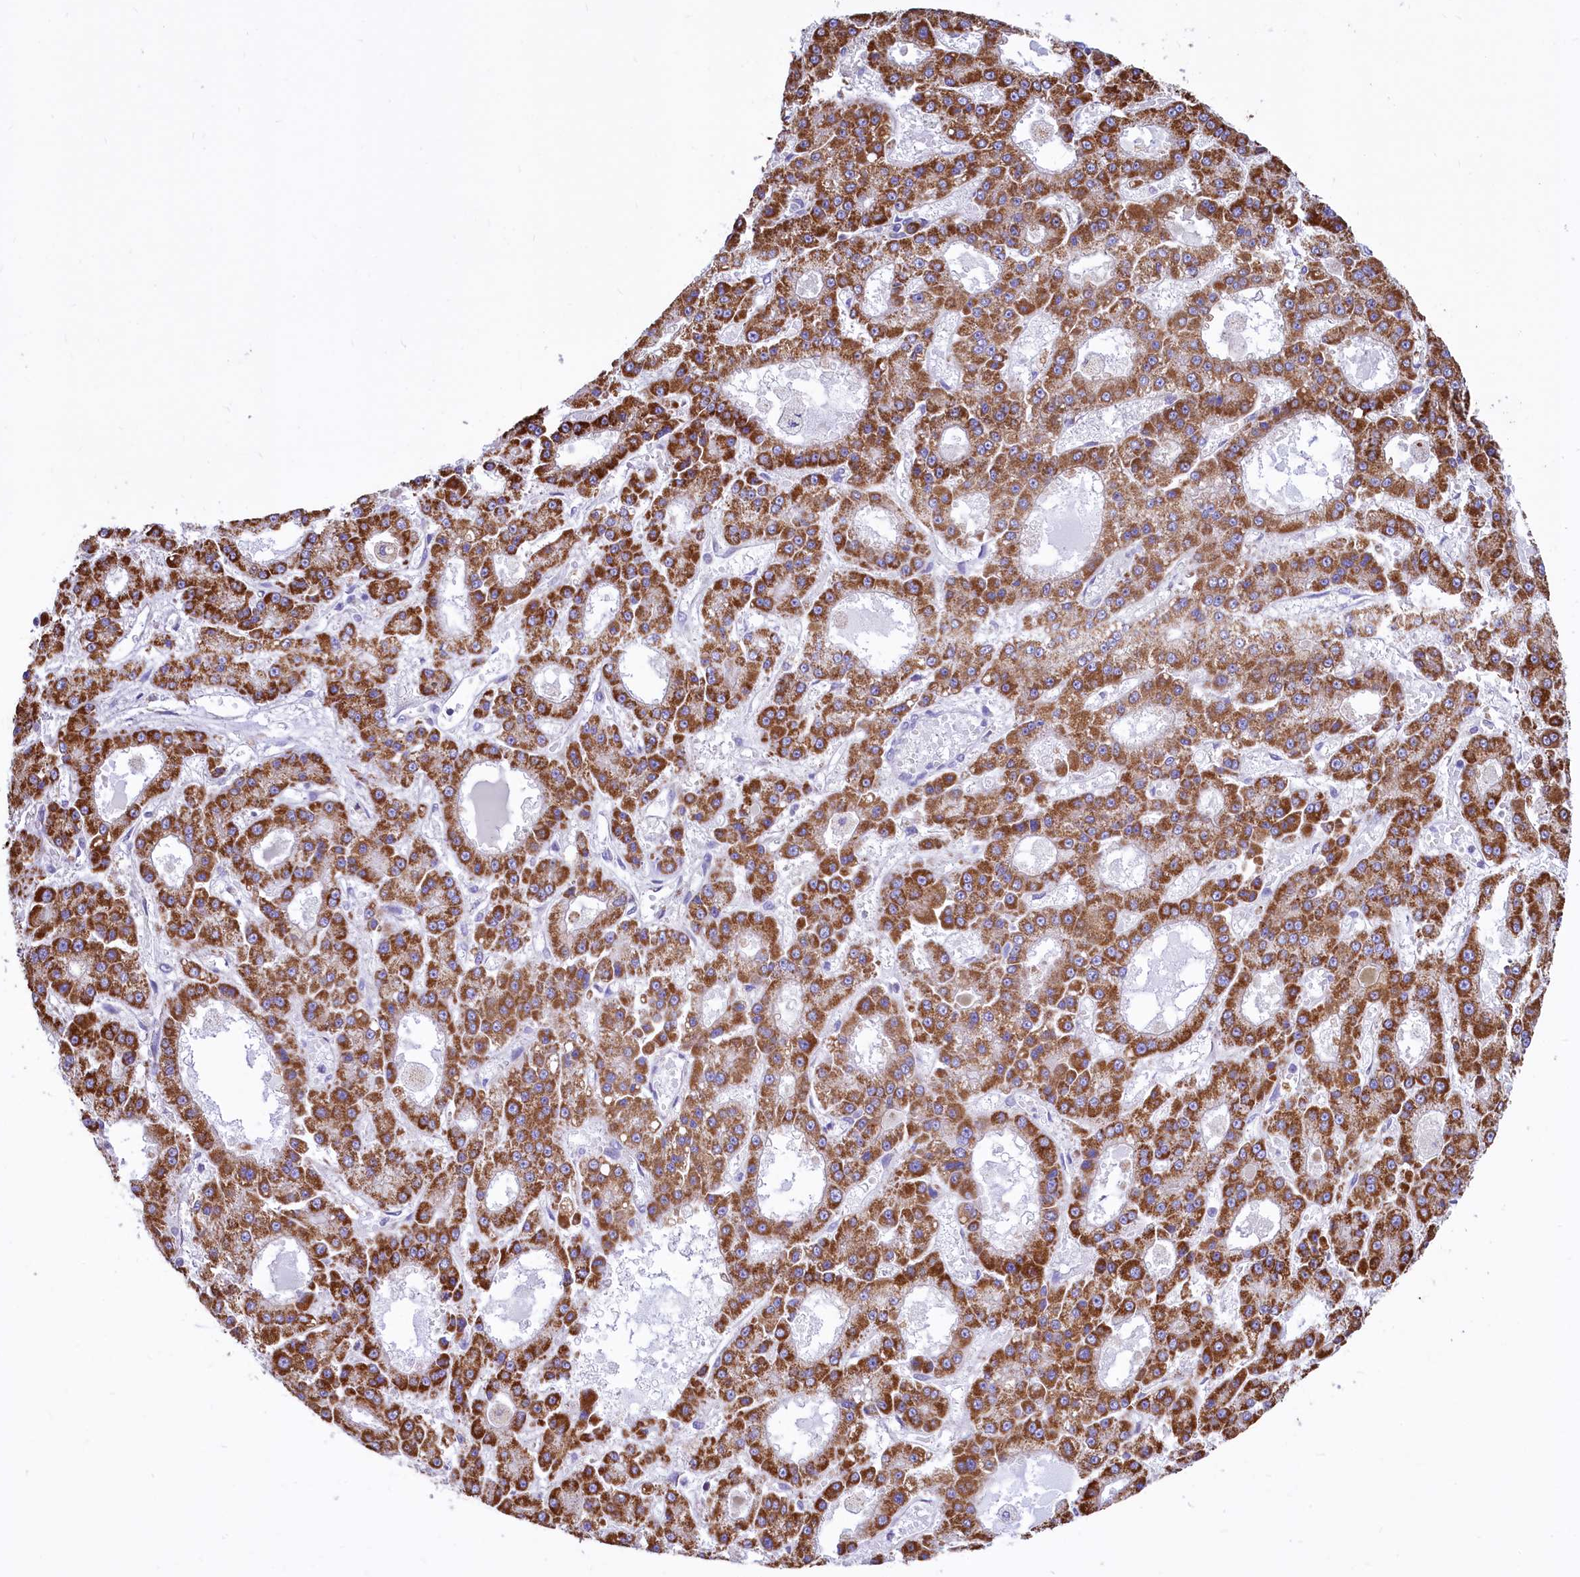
{"staining": {"intensity": "strong", "quantity": ">75%", "location": "cytoplasmic/membranous"}, "tissue": "liver cancer", "cell_type": "Tumor cells", "image_type": "cancer", "snomed": [{"axis": "morphology", "description": "Carcinoma, Hepatocellular, NOS"}, {"axis": "topography", "description": "Liver"}], "caption": "Immunohistochemistry (IHC) staining of liver cancer (hepatocellular carcinoma), which reveals high levels of strong cytoplasmic/membranous staining in about >75% of tumor cells indicating strong cytoplasmic/membranous protein staining. The staining was performed using DAB (brown) for protein detection and nuclei were counterstained in hematoxylin (blue).", "gene": "VWCE", "patient": {"sex": "male", "age": 70}}